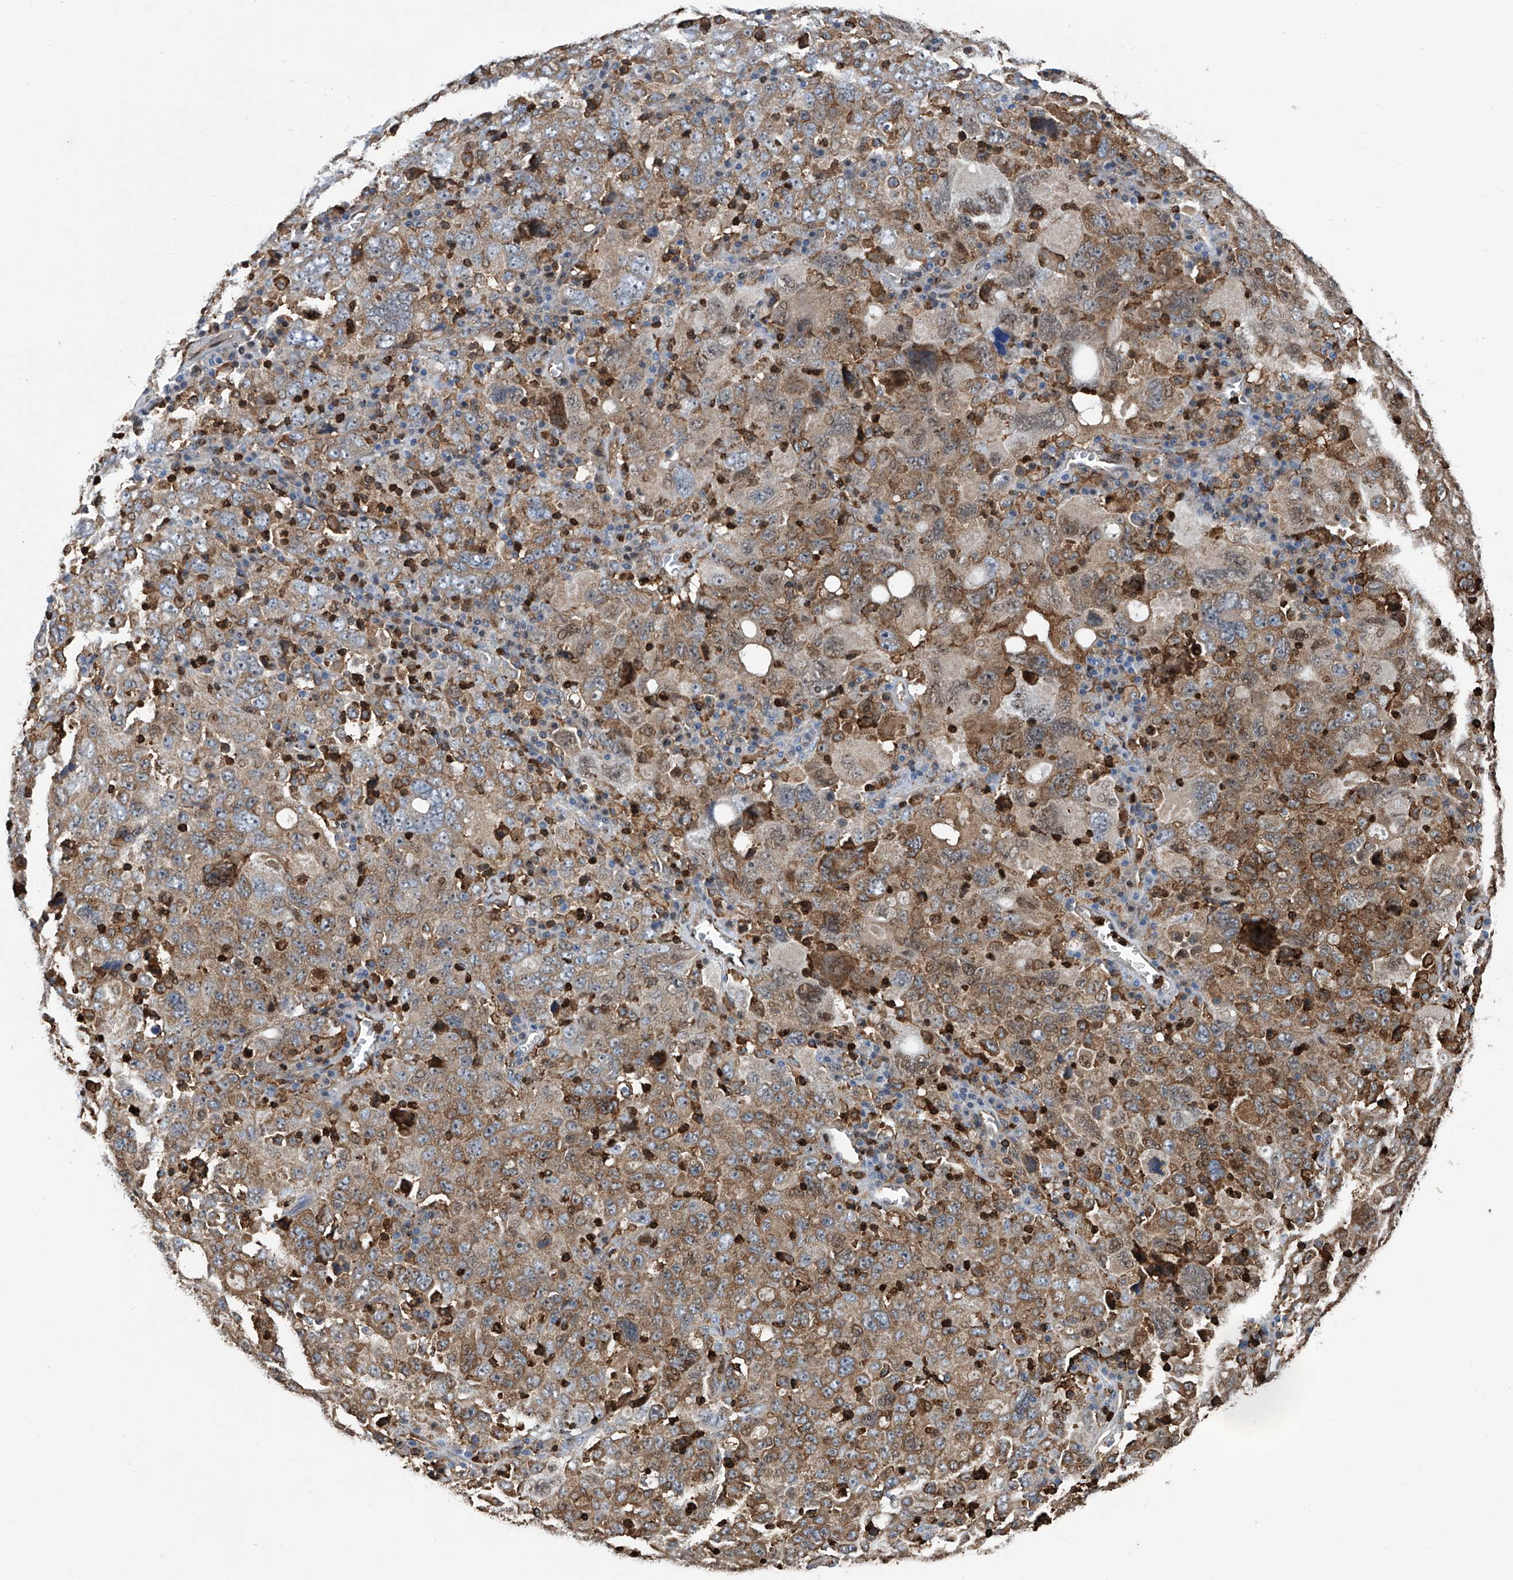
{"staining": {"intensity": "moderate", "quantity": ">75%", "location": "cytoplasmic/membranous"}, "tissue": "ovarian cancer", "cell_type": "Tumor cells", "image_type": "cancer", "snomed": [{"axis": "morphology", "description": "Carcinoma, endometroid"}, {"axis": "topography", "description": "Ovary"}], "caption": "Immunohistochemical staining of human ovarian cancer (endometroid carcinoma) displays medium levels of moderate cytoplasmic/membranous positivity in approximately >75% of tumor cells.", "gene": "ZNF484", "patient": {"sex": "female", "age": 62}}